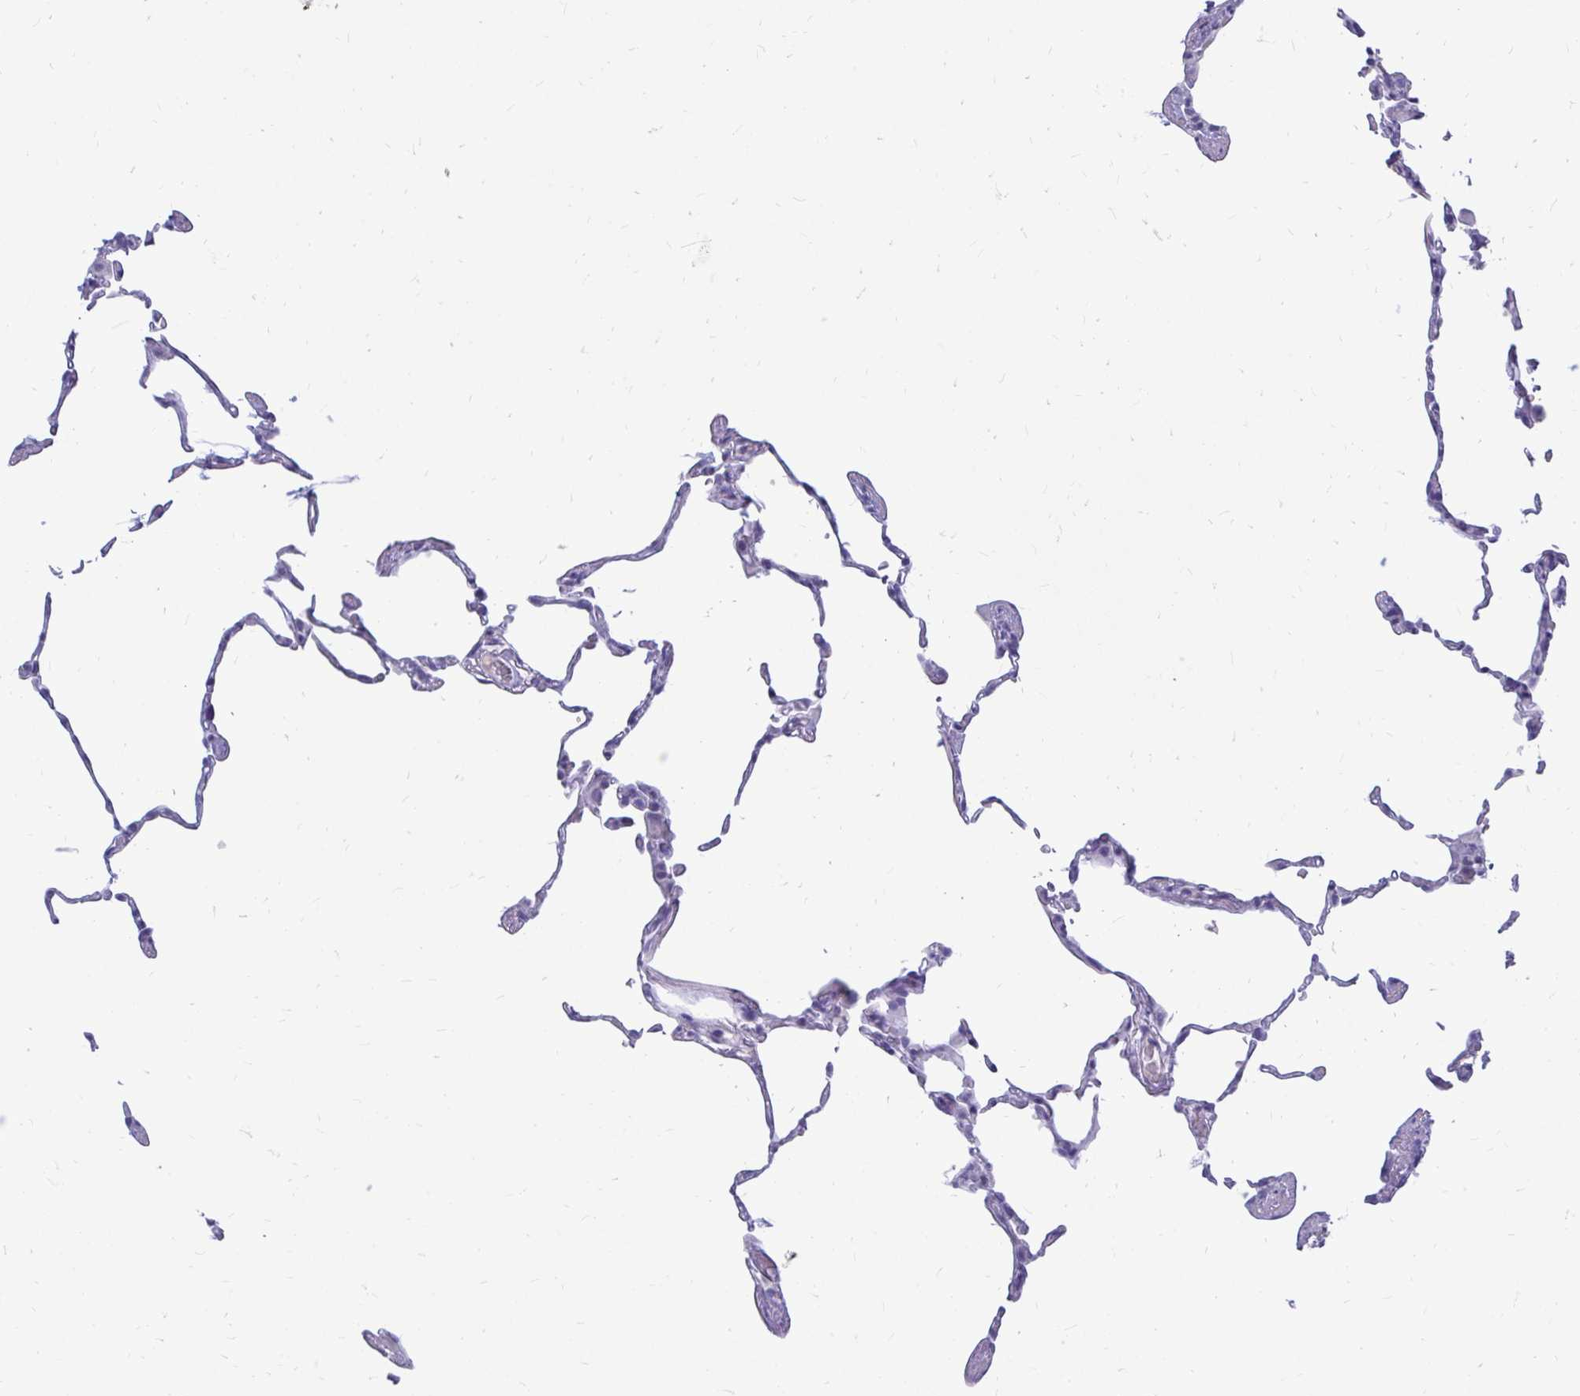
{"staining": {"intensity": "negative", "quantity": "none", "location": "none"}, "tissue": "lung", "cell_type": "Alveolar cells", "image_type": "normal", "snomed": [{"axis": "morphology", "description": "Normal tissue, NOS"}, {"axis": "topography", "description": "Lung"}], "caption": "Immunohistochemistry (IHC) of unremarkable lung reveals no positivity in alveolar cells. (DAB immunohistochemistry visualized using brightfield microscopy, high magnification).", "gene": "NANOGNB", "patient": {"sex": "female", "age": 57}}